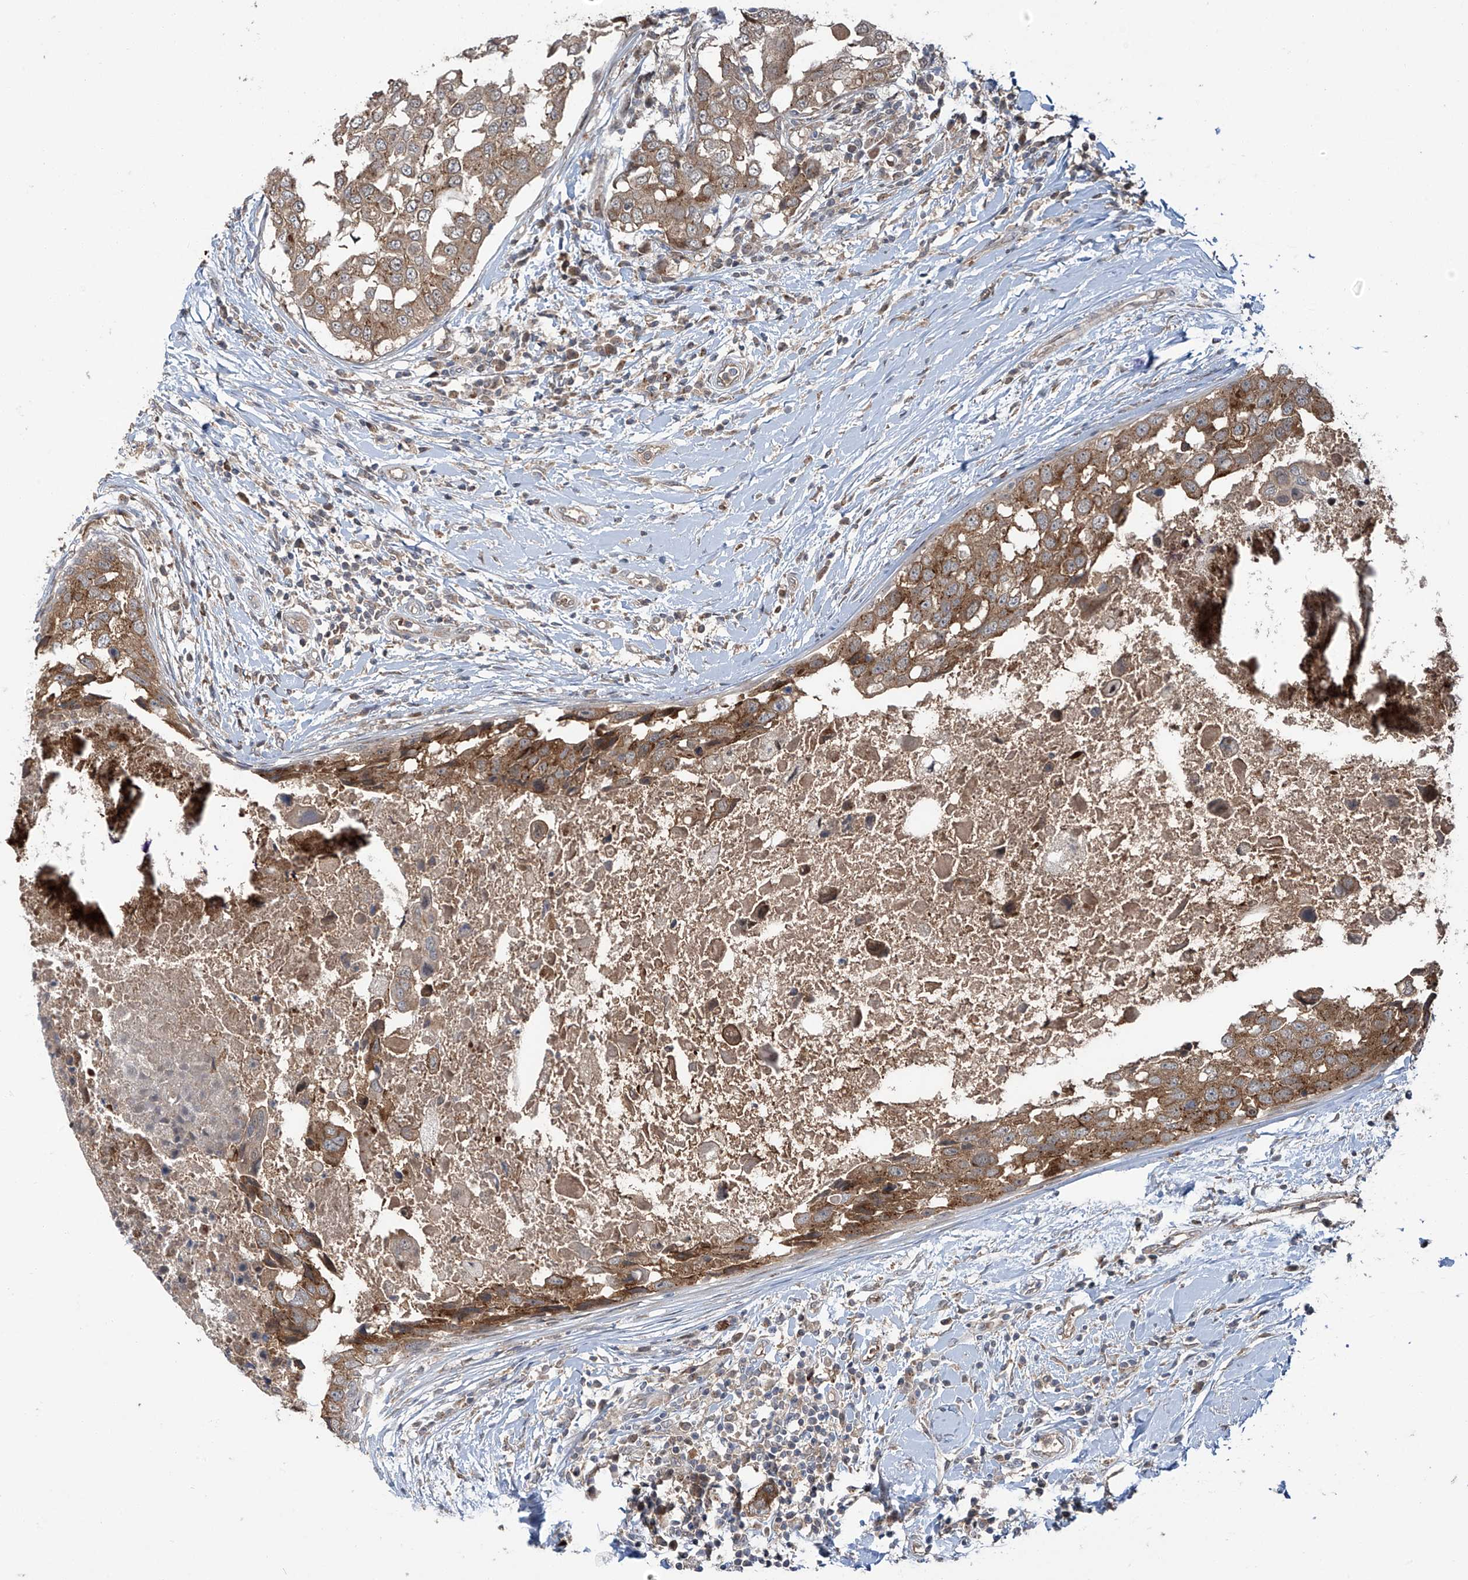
{"staining": {"intensity": "weak", "quantity": ">75%", "location": "cytoplasmic/membranous"}, "tissue": "breast cancer", "cell_type": "Tumor cells", "image_type": "cancer", "snomed": [{"axis": "morphology", "description": "Duct carcinoma"}, {"axis": "topography", "description": "Breast"}], "caption": "Immunohistochemical staining of human invasive ductal carcinoma (breast) reveals low levels of weak cytoplasmic/membranous expression in approximately >75% of tumor cells.", "gene": "ZDHHC9", "patient": {"sex": "female", "age": 27}}